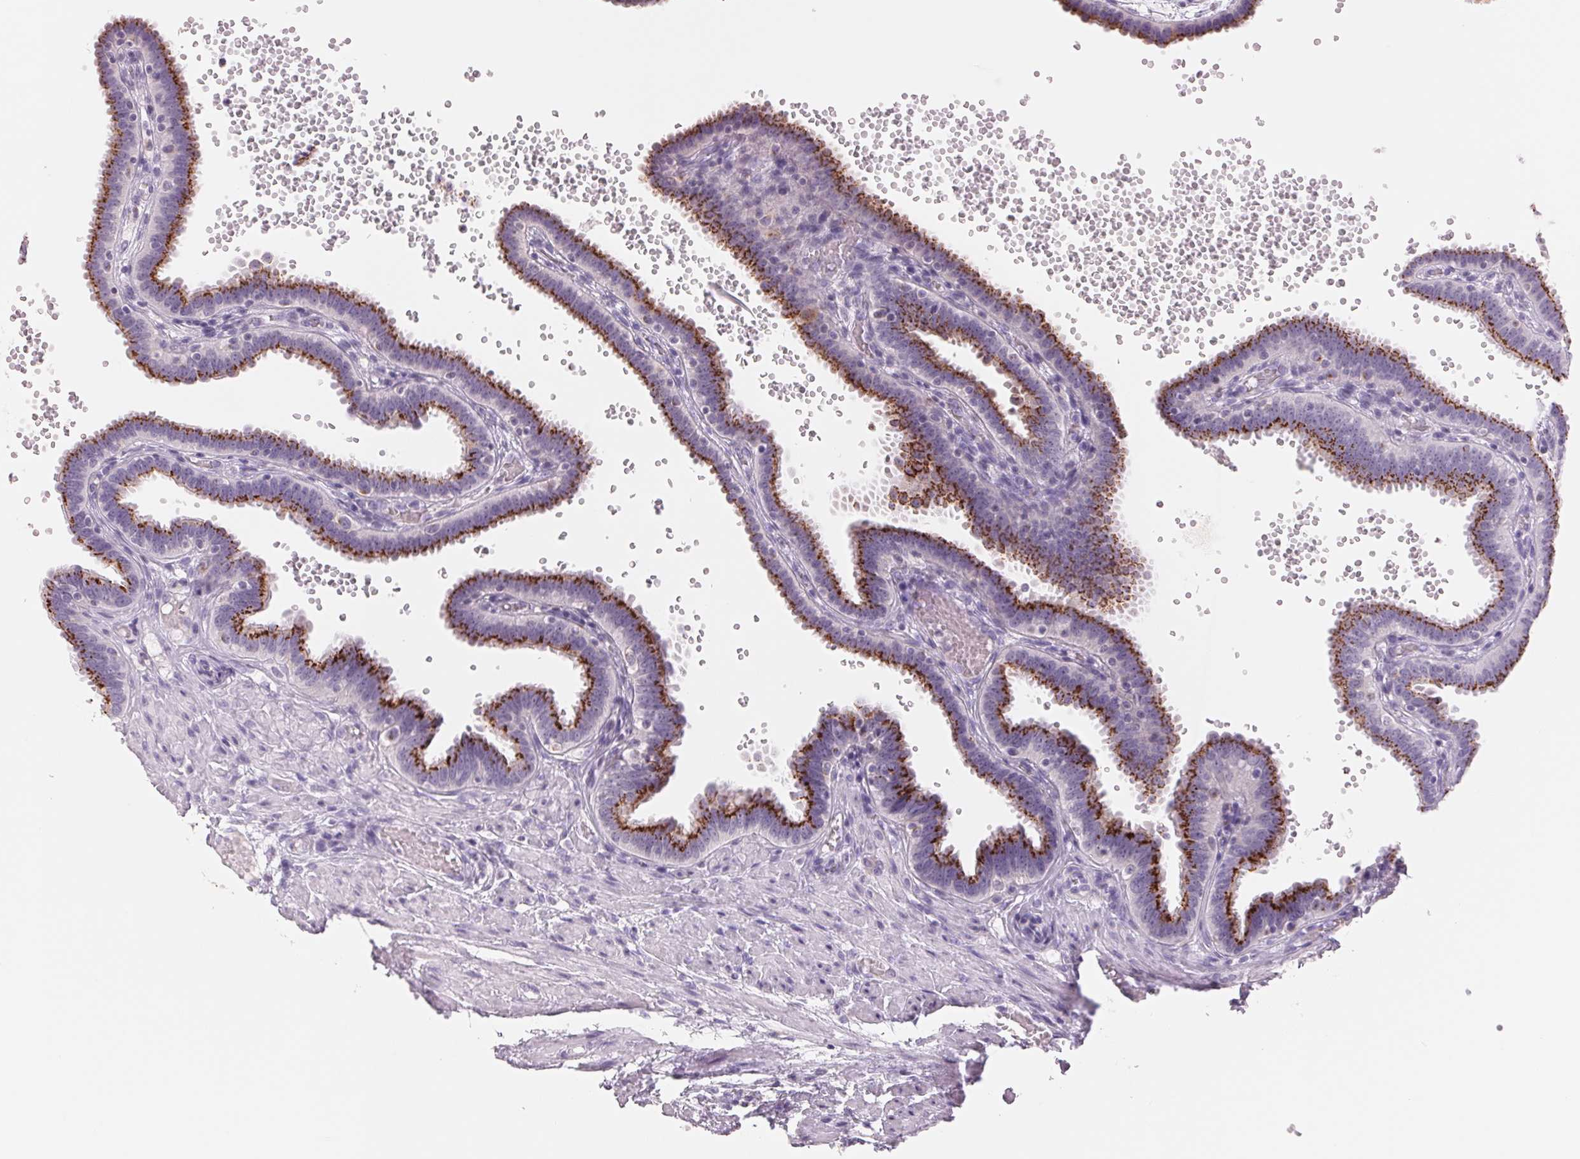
{"staining": {"intensity": "strong", "quantity": ">75%", "location": "cytoplasmic/membranous"}, "tissue": "fallopian tube", "cell_type": "Glandular cells", "image_type": "normal", "snomed": [{"axis": "morphology", "description": "Normal tissue, NOS"}, {"axis": "topography", "description": "Fallopian tube"}], "caption": "This photomicrograph reveals immunohistochemistry (IHC) staining of benign human fallopian tube, with high strong cytoplasmic/membranous positivity in approximately >75% of glandular cells.", "gene": "GALNT7", "patient": {"sex": "female", "age": 37}}